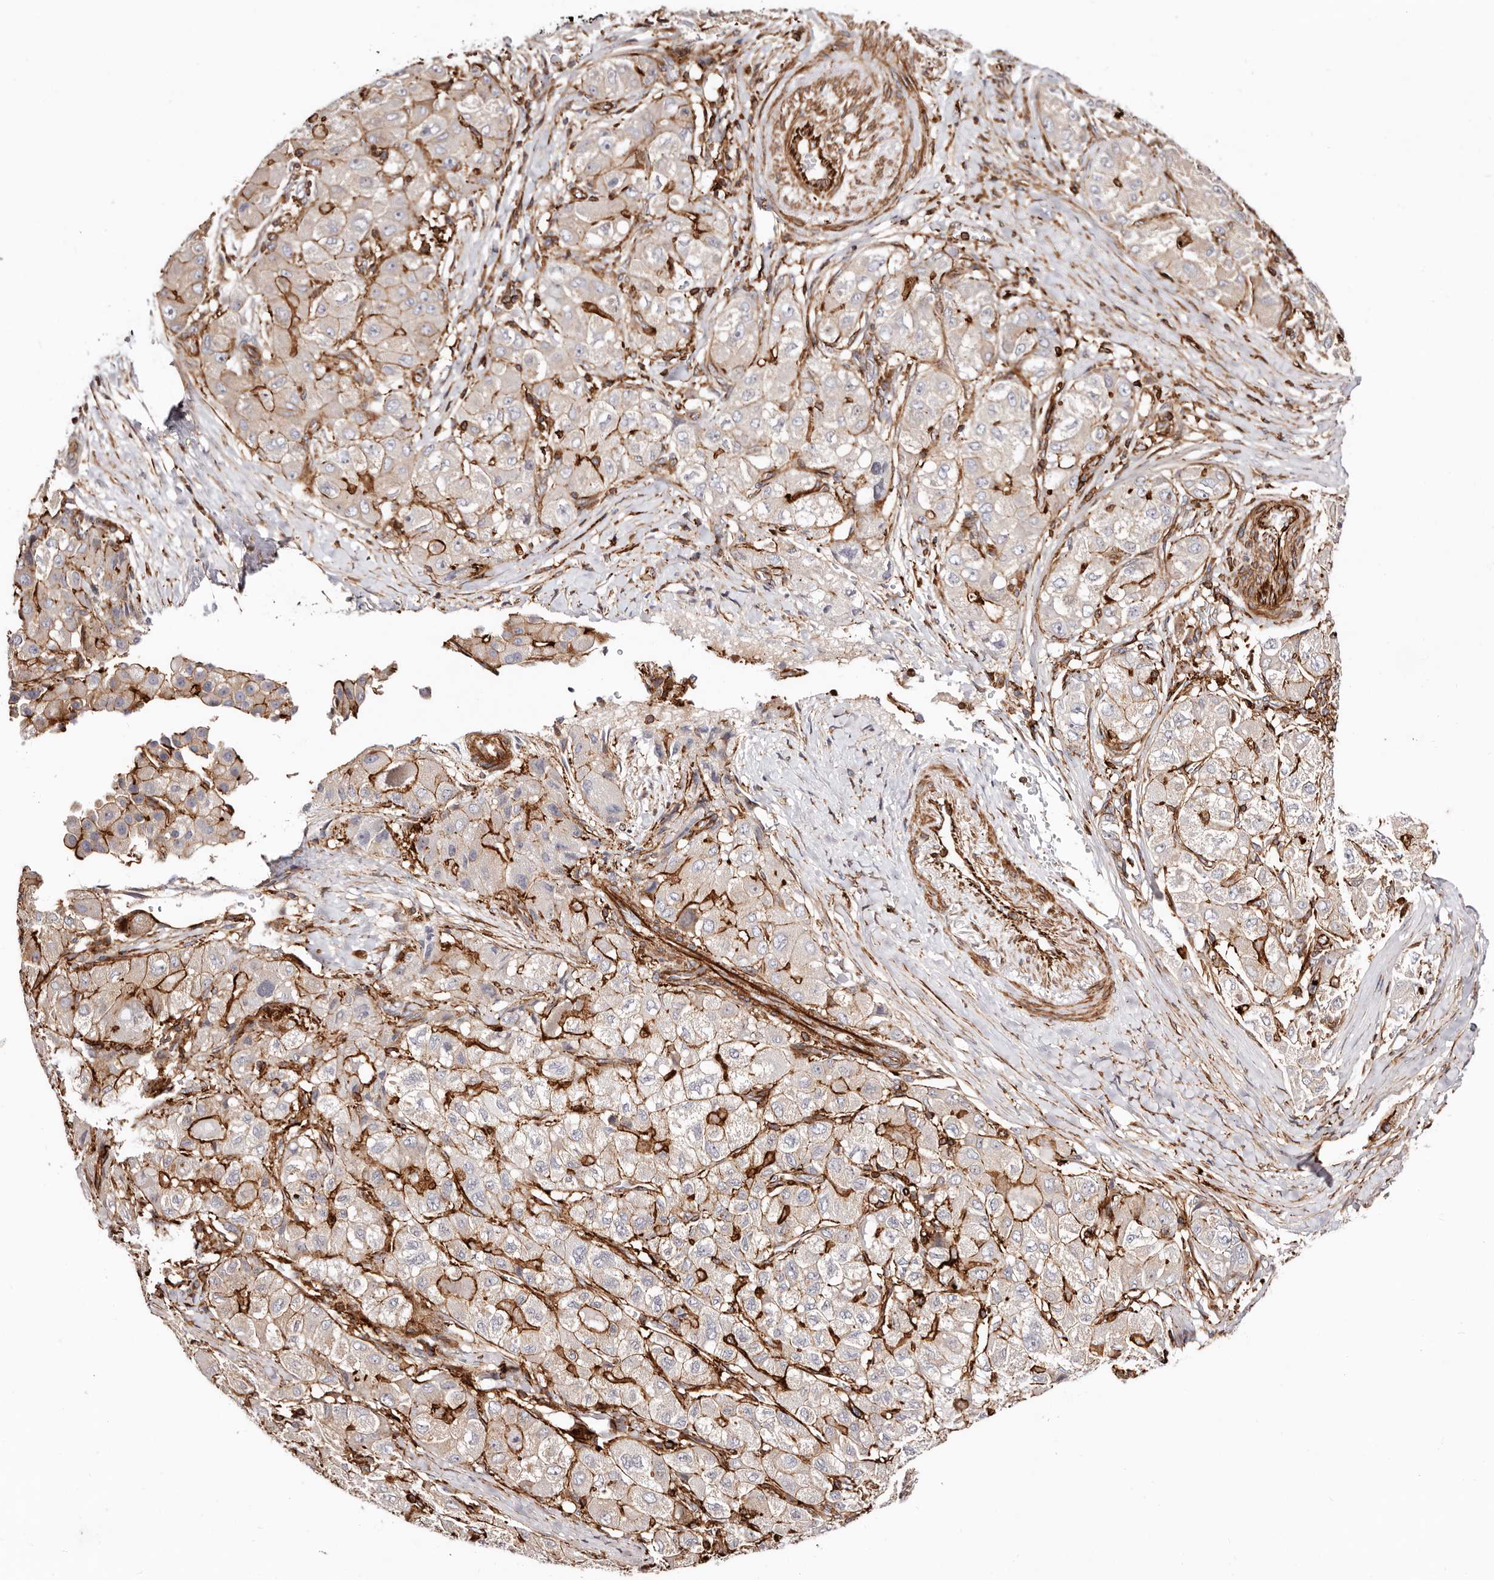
{"staining": {"intensity": "moderate", "quantity": "25%-75%", "location": "cytoplasmic/membranous"}, "tissue": "liver cancer", "cell_type": "Tumor cells", "image_type": "cancer", "snomed": [{"axis": "morphology", "description": "Carcinoma, Hepatocellular, NOS"}, {"axis": "topography", "description": "Liver"}], "caption": "This photomicrograph shows liver cancer (hepatocellular carcinoma) stained with immunohistochemistry to label a protein in brown. The cytoplasmic/membranous of tumor cells show moderate positivity for the protein. Nuclei are counter-stained blue.", "gene": "PTPN22", "patient": {"sex": "male", "age": 80}}